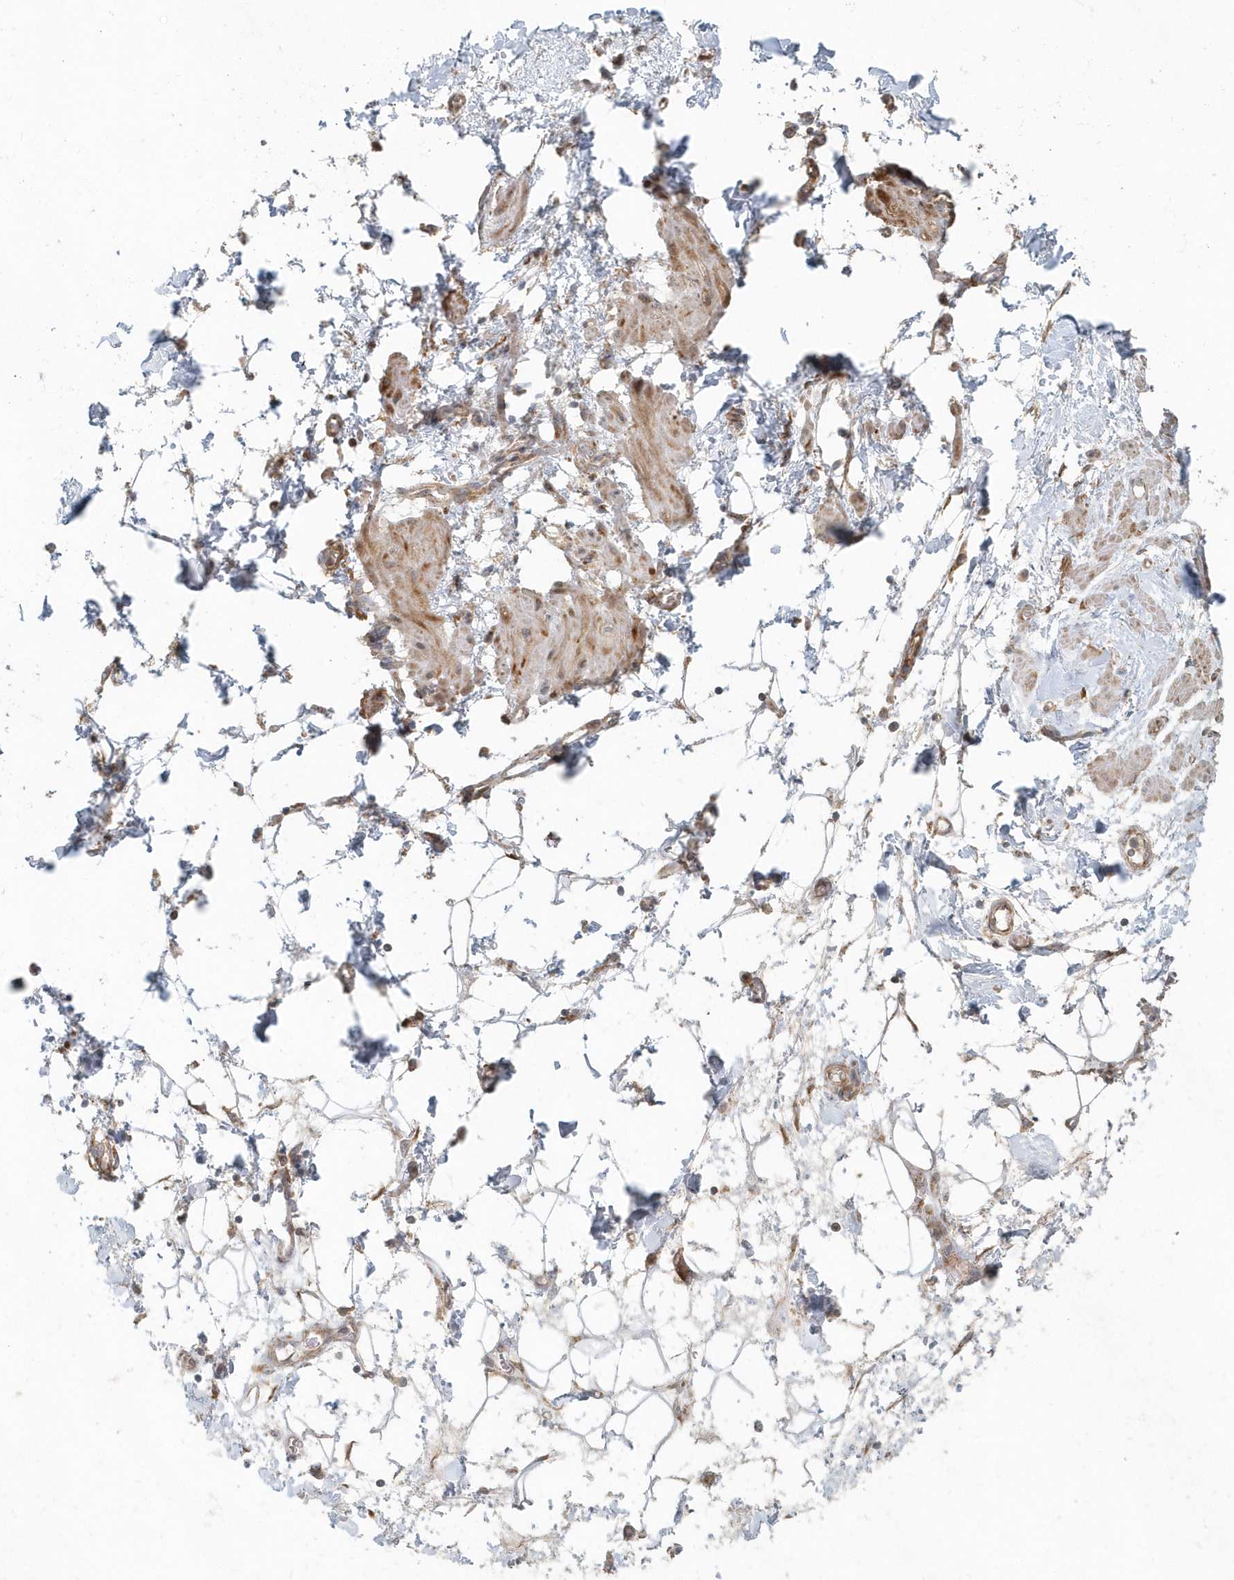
{"staining": {"intensity": "moderate", "quantity": "25%-75%", "location": "cytoplasmic/membranous"}, "tissue": "adipose tissue", "cell_type": "Adipocytes", "image_type": "normal", "snomed": [{"axis": "morphology", "description": "Normal tissue, NOS"}, {"axis": "morphology", "description": "Adenocarcinoma, NOS"}, {"axis": "topography", "description": "Pancreas"}, {"axis": "topography", "description": "Peripheral nerve tissue"}], "caption": "The immunohistochemical stain highlights moderate cytoplasmic/membranous staining in adipocytes of benign adipose tissue. Ihc stains the protein of interest in brown and the nuclei are stained blue.", "gene": "MMUT", "patient": {"sex": "male", "age": 59}}